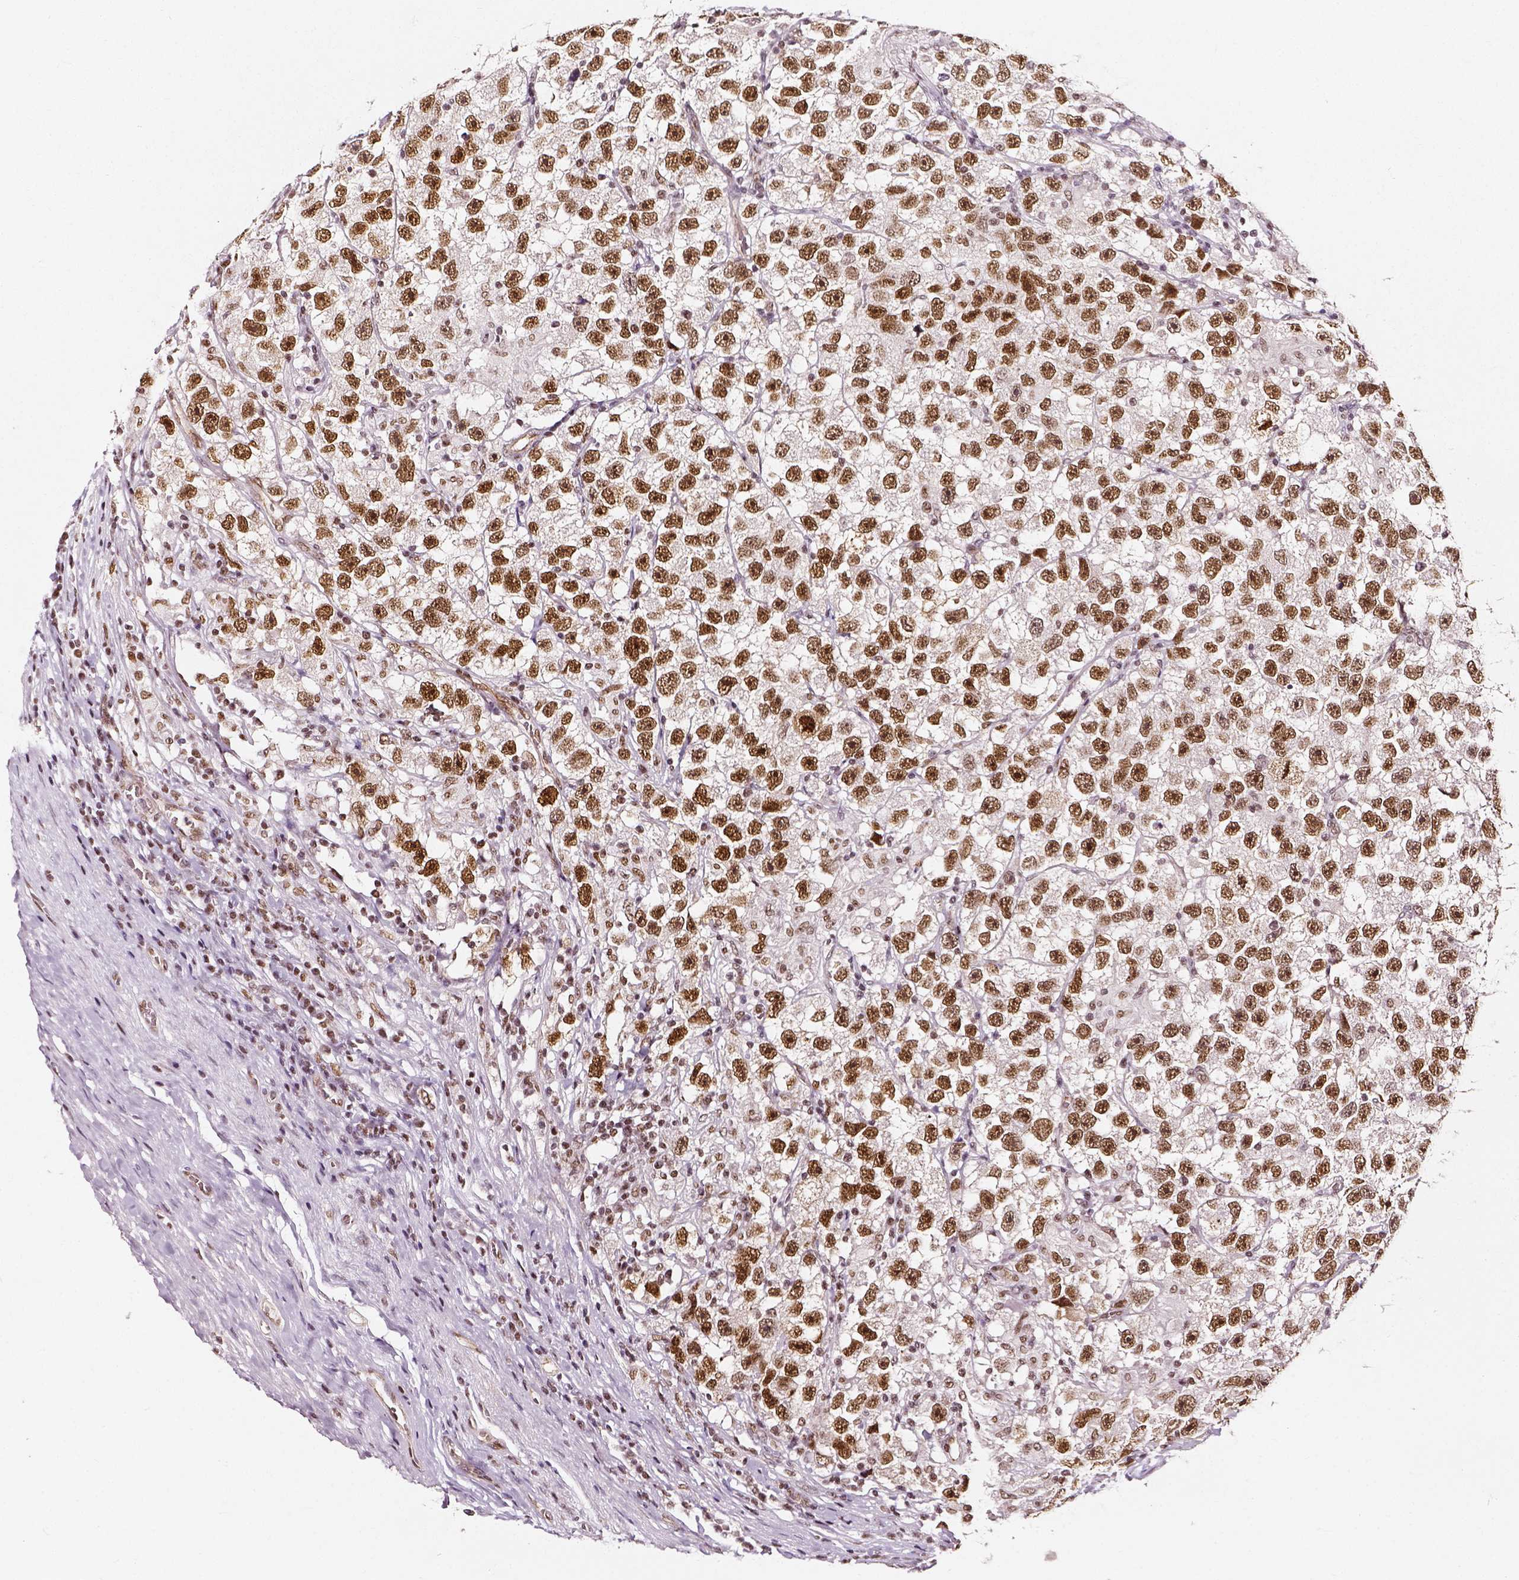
{"staining": {"intensity": "moderate", "quantity": ">75%", "location": "nuclear"}, "tissue": "testis cancer", "cell_type": "Tumor cells", "image_type": "cancer", "snomed": [{"axis": "morphology", "description": "Seminoma, NOS"}, {"axis": "topography", "description": "Testis"}], "caption": "About >75% of tumor cells in human testis seminoma display moderate nuclear protein staining as visualized by brown immunohistochemical staining.", "gene": "NACC1", "patient": {"sex": "male", "age": 26}}